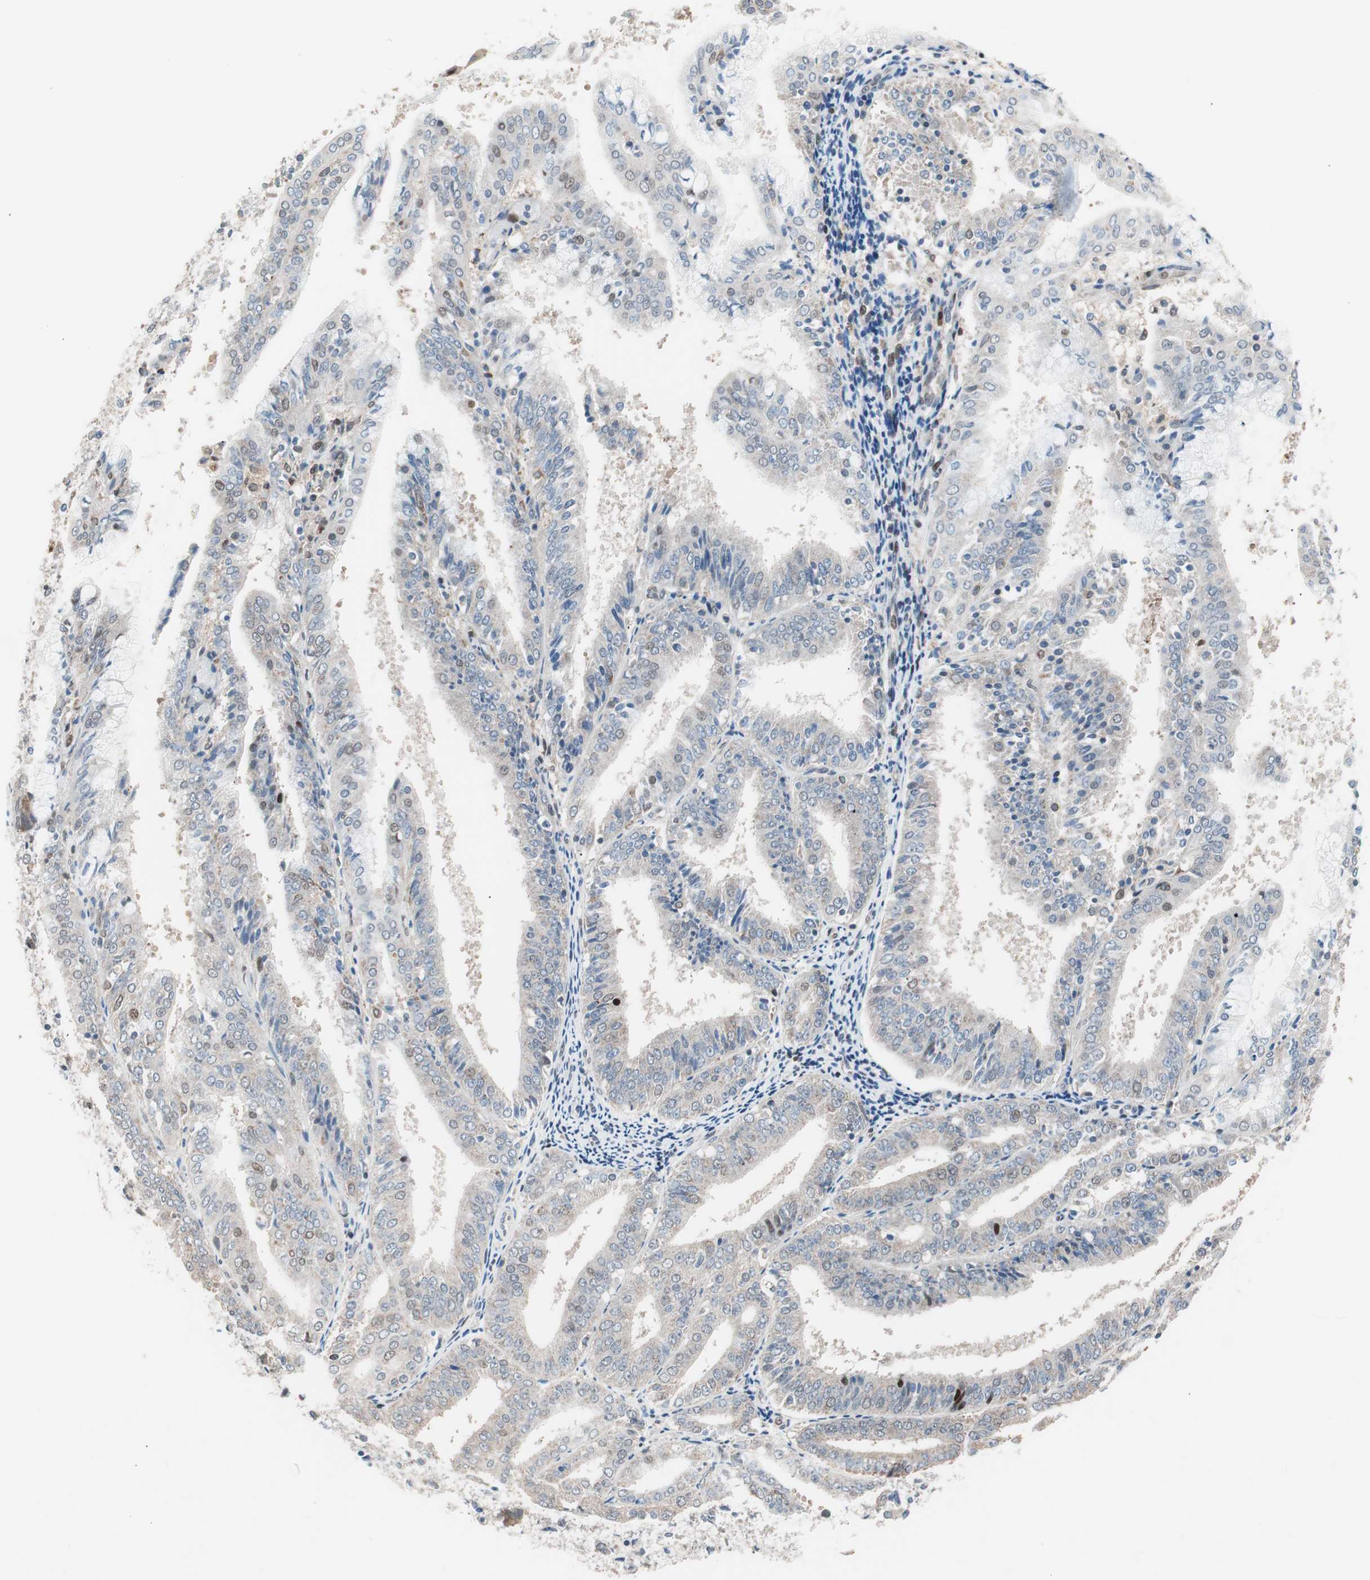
{"staining": {"intensity": "negative", "quantity": "none", "location": "none"}, "tissue": "endometrial cancer", "cell_type": "Tumor cells", "image_type": "cancer", "snomed": [{"axis": "morphology", "description": "Adenocarcinoma, NOS"}, {"axis": "topography", "description": "Endometrium"}], "caption": "Micrograph shows no protein expression in tumor cells of endometrial cancer tissue.", "gene": "POLH", "patient": {"sex": "female", "age": 63}}